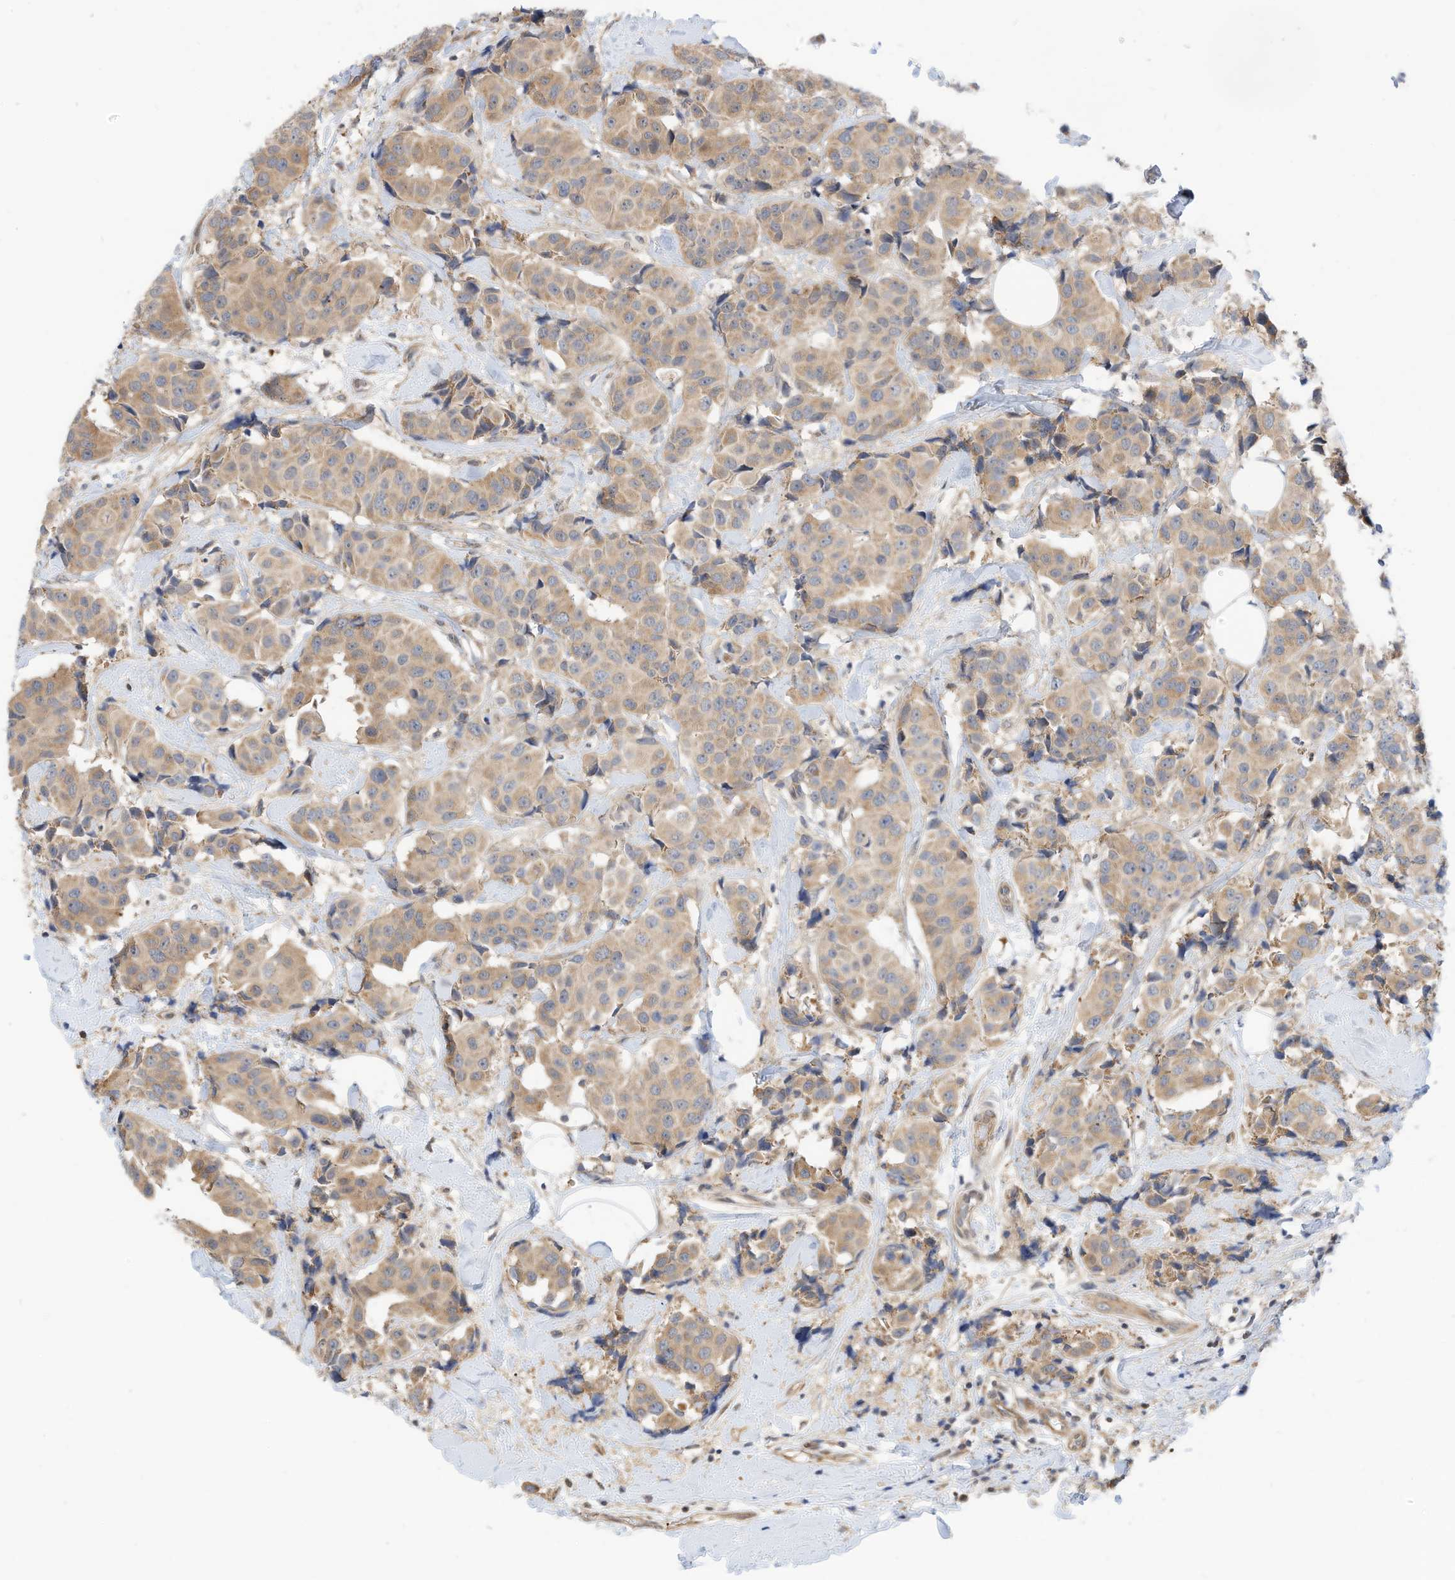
{"staining": {"intensity": "weak", "quantity": ">75%", "location": "cytoplasmic/membranous"}, "tissue": "breast cancer", "cell_type": "Tumor cells", "image_type": "cancer", "snomed": [{"axis": "morphology", "description": "Normal tissue, NOS"}, {"axis": "morphology", "description": "Duct carcinoma"}, {"axis": "topography", "description": "Breast"}], "caption": "Tumor cells reveal low levels of weak cytoplasmic/membranous staining in about >75% of cells in human infiltrating ductal carcinoma (breast).", "gene": "OFD1", "patient": {"sex": "female", "age": 39}}